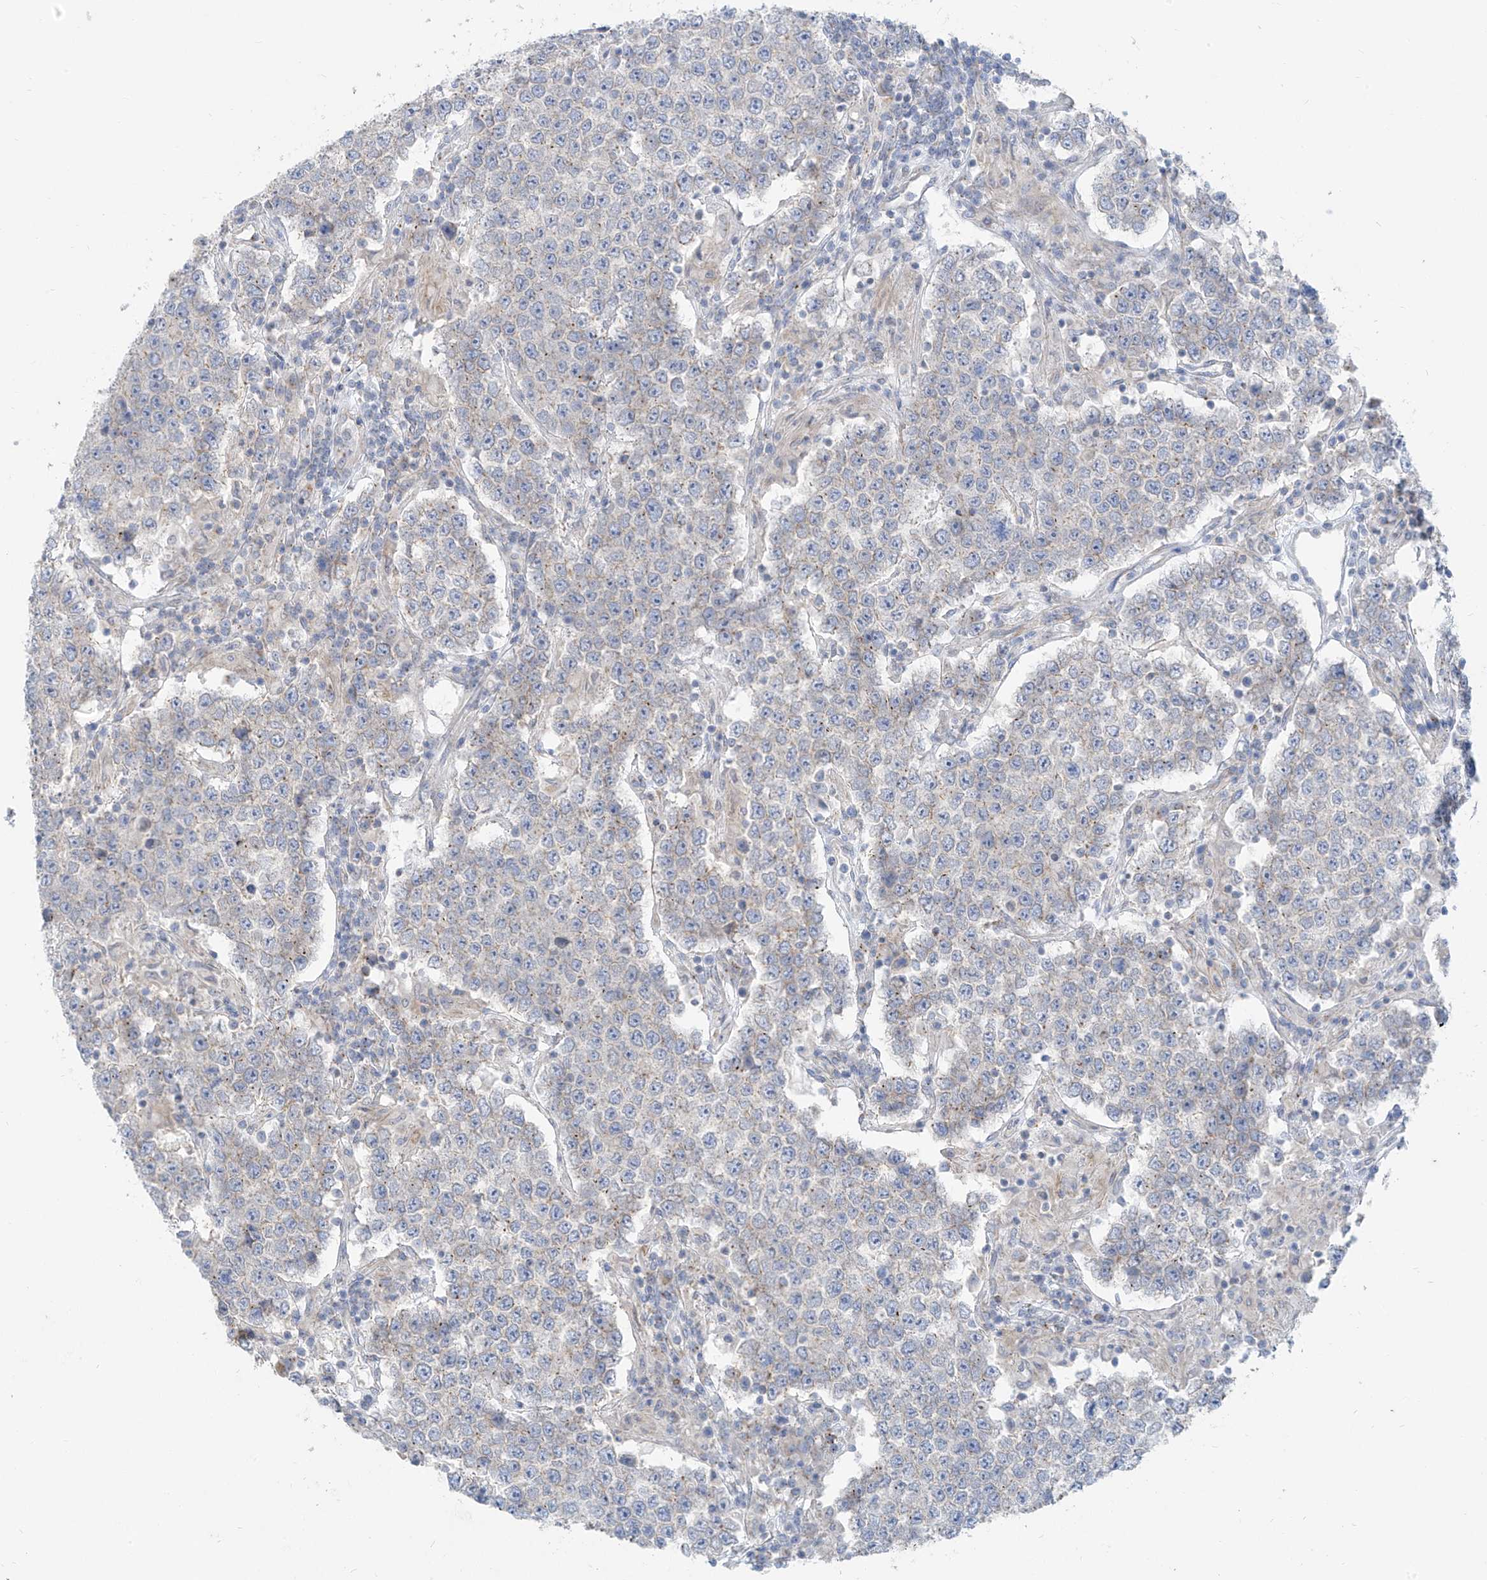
{"staining": {"intensity": "weak", "quantity": "<25%", "location": "cytoplasmic/membranous,nuclear"}, "tissue": "testis cancer", "cell_type": "Tumor cells", "image_type": "cancer", "snomed": [{"axis": "morphology", "description": "Normal tissue, NOS"}, {"axis": "morphology", "description": "Urothelial carcinoma, High grade"}, {"axis": "morphology", "description": "Seminoma, NOS"}, {"axis": "morphology", "description": "Carcinoma, Embryonal, NOS"}, {"axis": "topography", "description": "Urinary bladder"}, {"axis": "topography", "description": "Testis"}], "caption": "An immunohistochemistry histopathology image of testis cancer is shown. There is no staining in tumor cells of testis cancer. Brightfield microscopy of immunohistochemistry (IHC) stained with DAB (brown) and hematoxylin (blue), captured at high magnification.", "gene": "KRTAP25-1", "patient": {"sex": "male", "age": 41}}